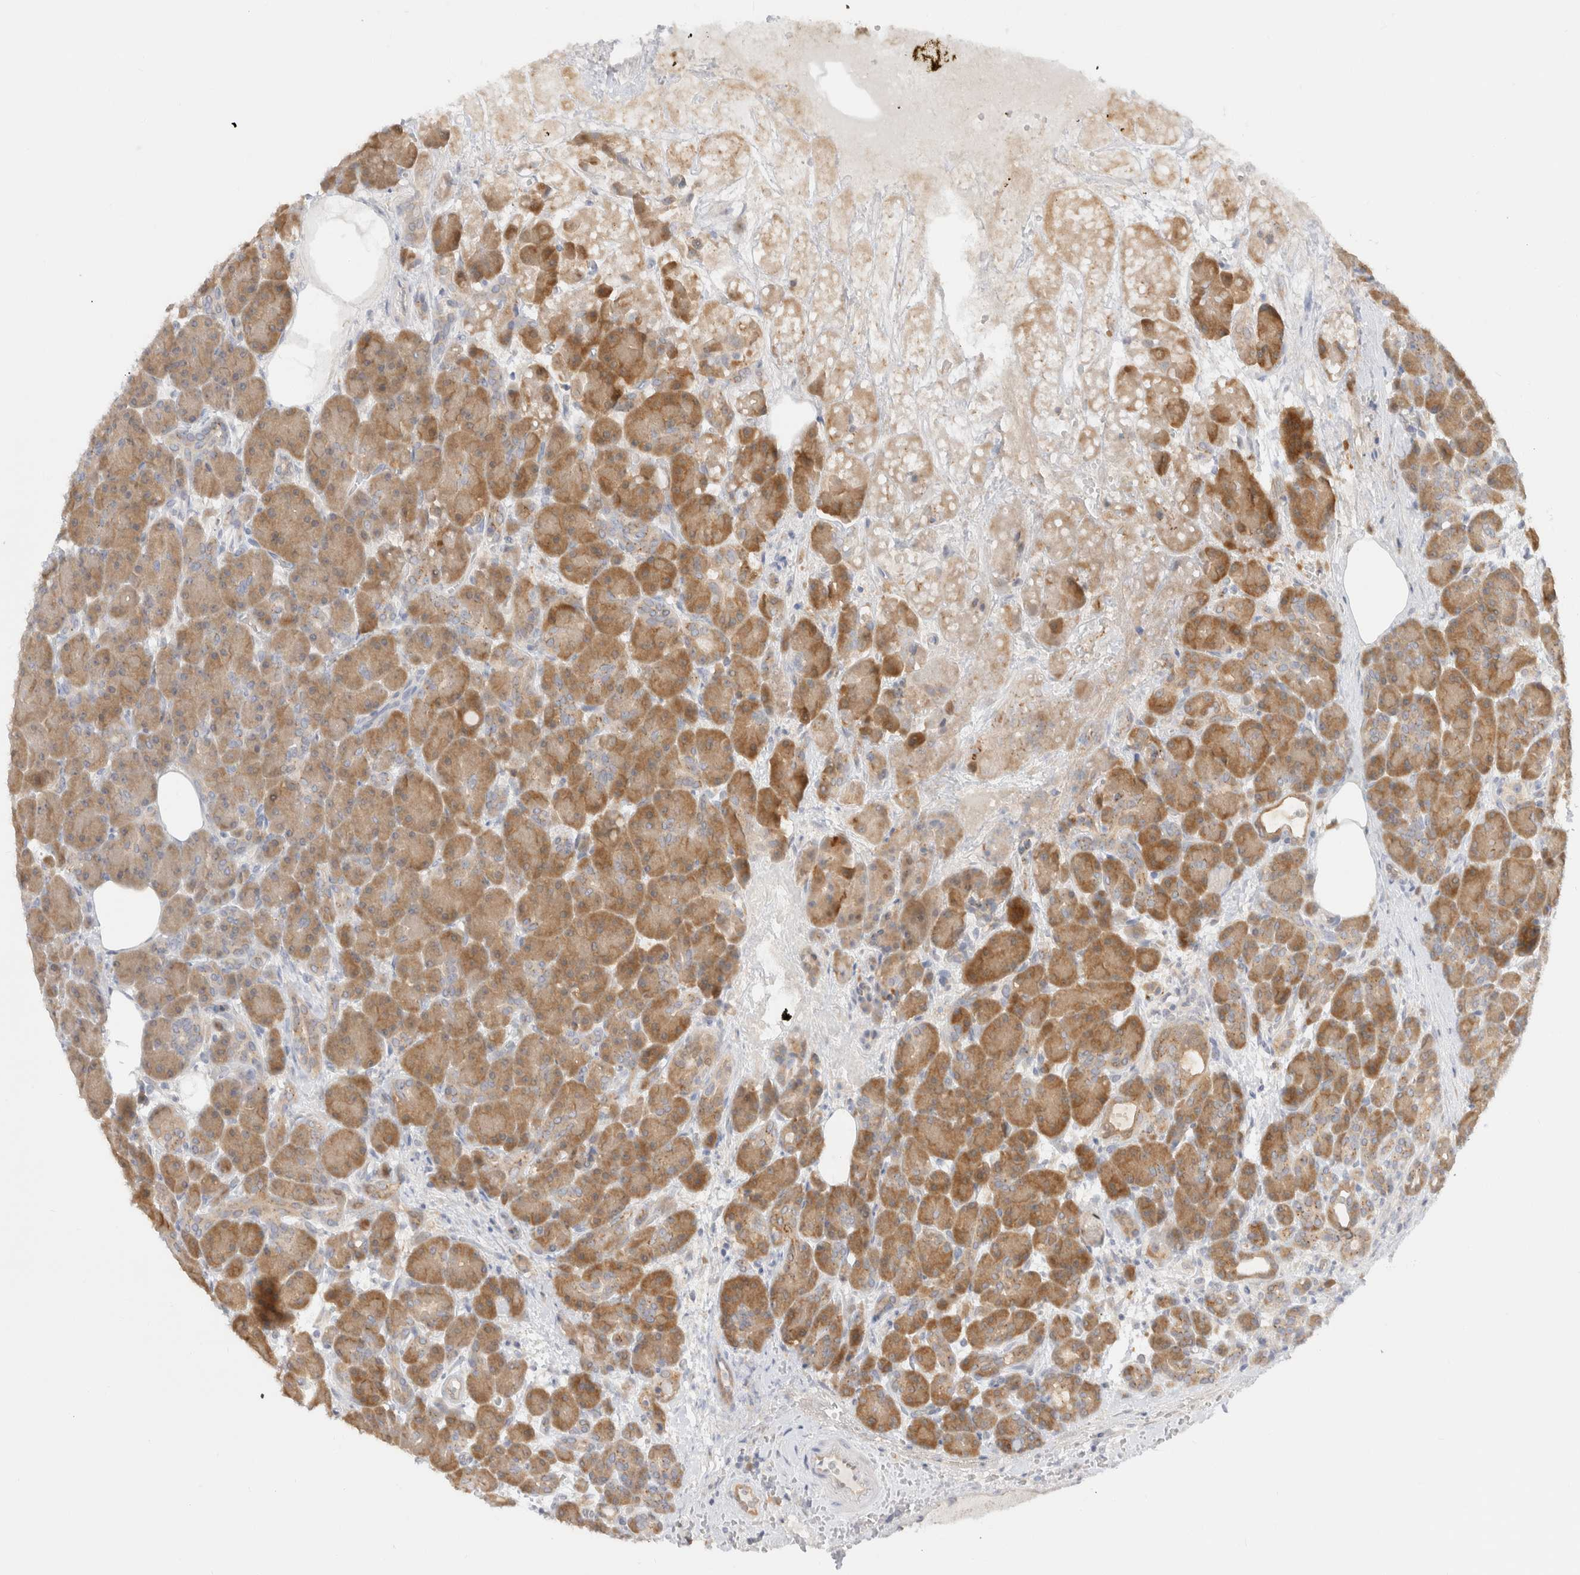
{"staining": {"intensity": "moderate", "quantity": ">75%", "location": "cytoplasmic/membranous"}, "tissue": "pancreas", "cell_type": "Exocrine glandular cells", "image_type": "normal", "snomed": [{"axis": "morphology", "description": "Normal tissue, NOS"}, {"axis": "topography", "description": "Pancreas"}], "caption": "Protein staining of unremarkable pancreas demonstrates moderate cytoplasmic/membranous staining in about >75% of exocrine glandular cells. The protein is stained brown, and the nuclei are stained in blue (DAB IHC with brightfield microscopy, high magnification).", "gene": "EFCAB13", "patient": {"sex": "male", "age": 63}}